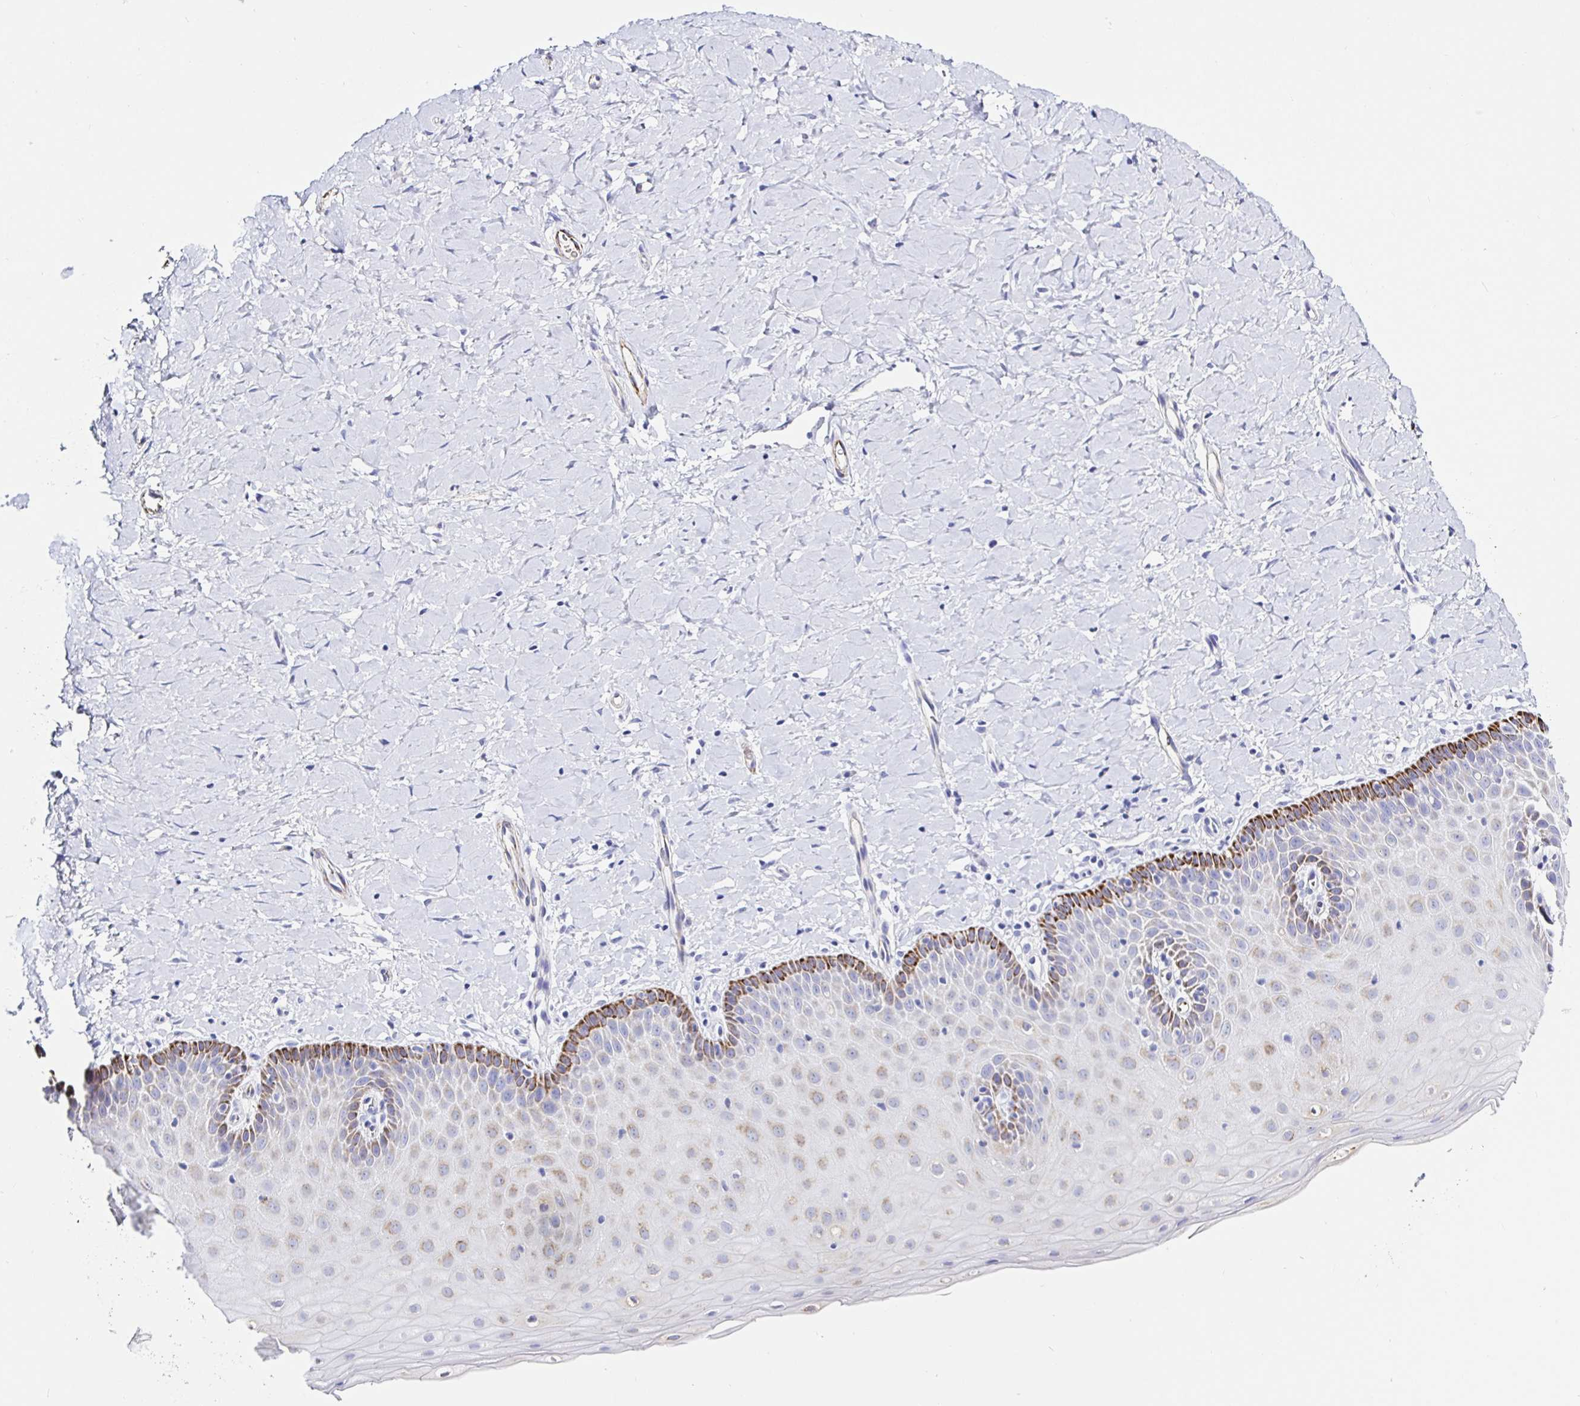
{"staining": {"intensity": "strong", "quantity": "<25%", "location": "cytoplasmic/membranous"}, "tissue": "cervix", "cell_type": "Squamous epithelial cells", "image_type": "normal", "snomed": [{"axis": "morphology", "description": "Normal tissue, NOS"}, {"axis": "topography", "description": "Cervix"}], "caption": "Human cervix stained for a protein (brown) exhibits strong cytoplasmic/membranous positive staining in approximately <25% of squamous epithelial cells.", "gene": "MAOA", "patient": {"sex": "female", "age": 37}}